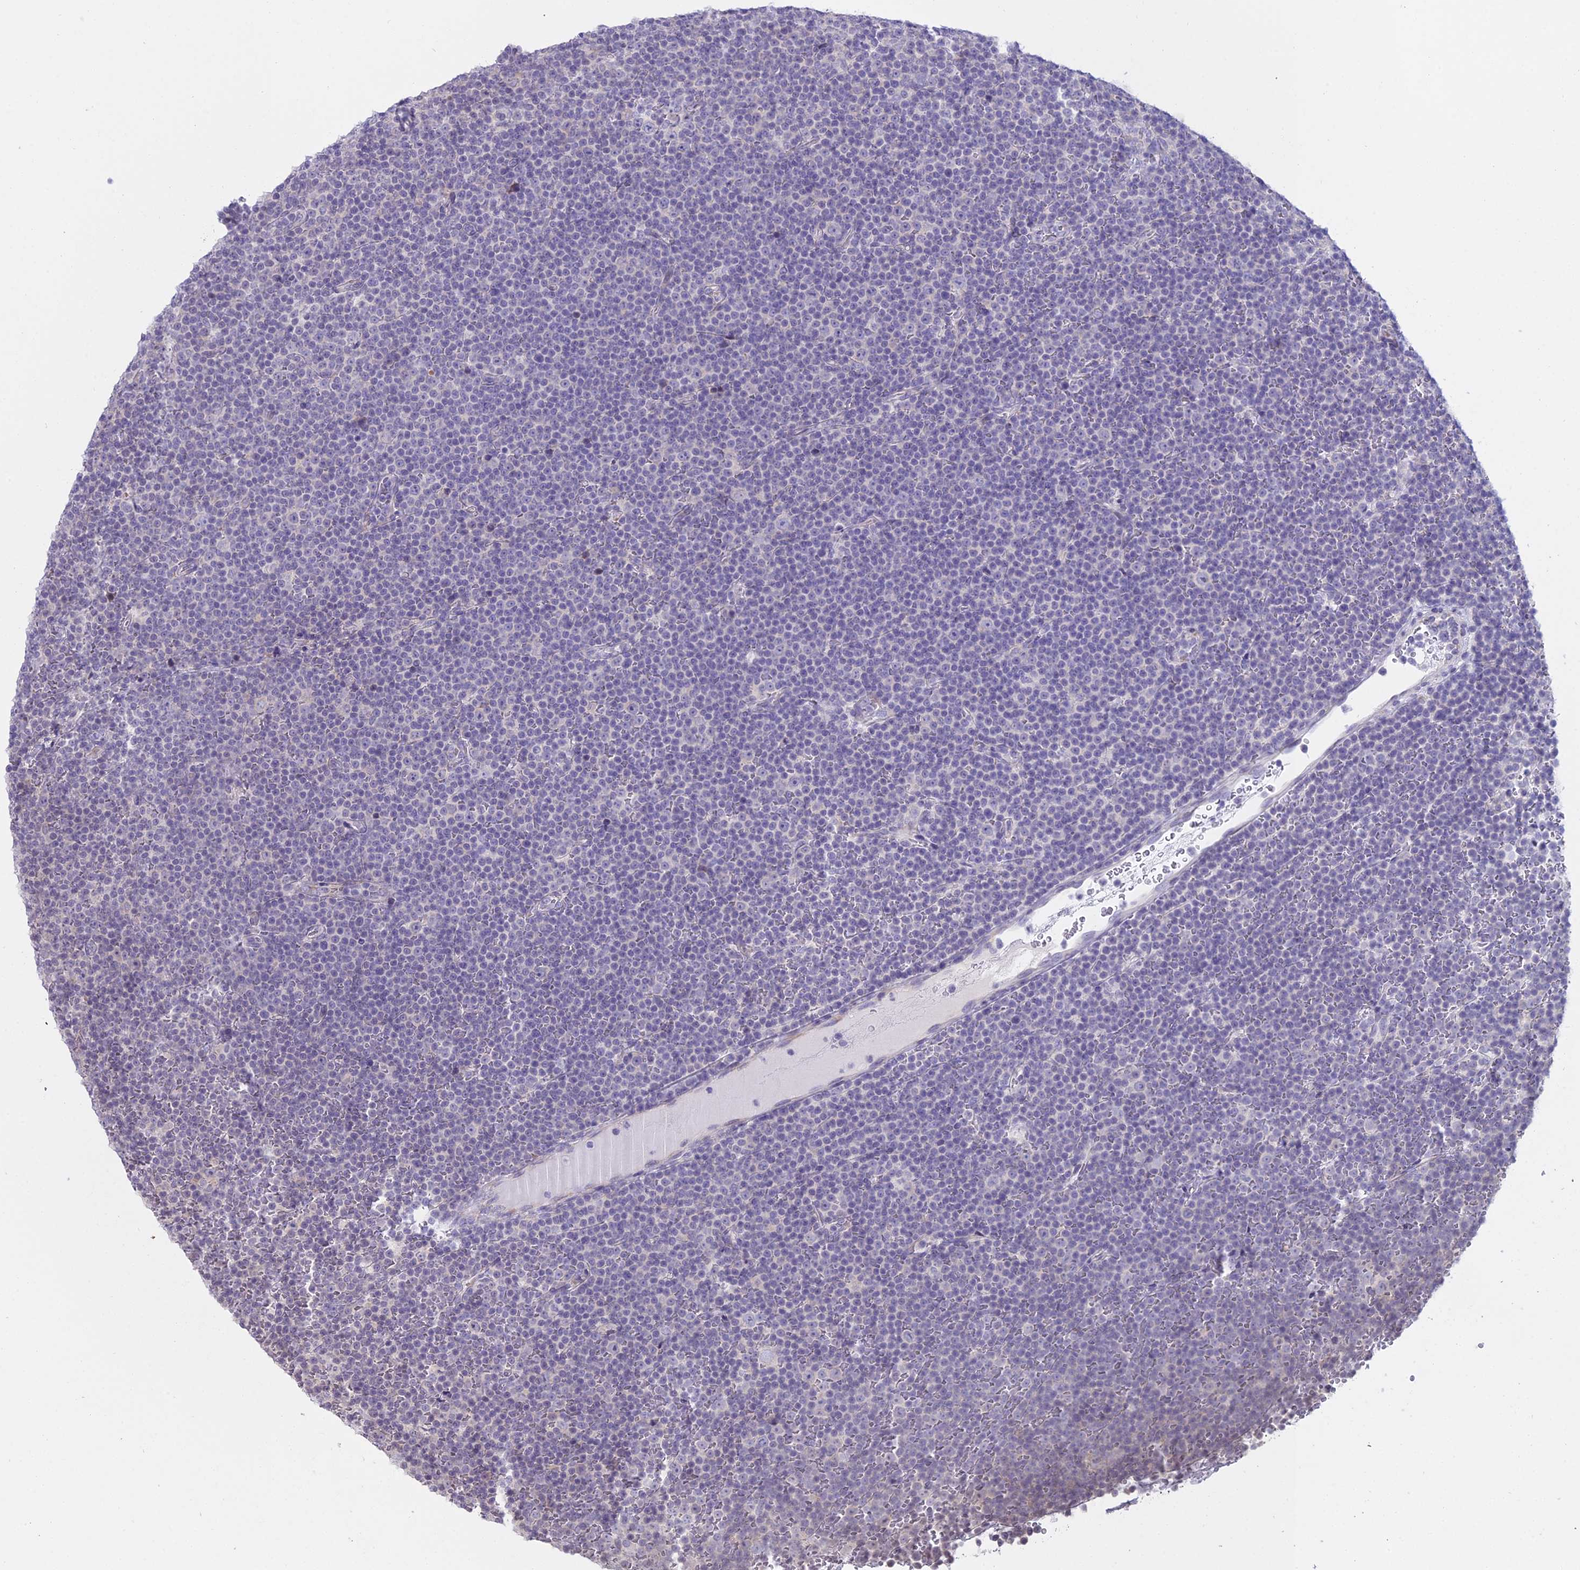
{"staining": {"intensity": "negative", "quantity": "none", "location": "none"}, "tissue": "lymphoma", "cell_type": "Tumor cells", "image_type": "cancer", "snomed": [{"axis": "morphology", "description": "Malignant lymphoma, non-Hodgkin's type, Low grade"}, {"axis": "topography", "description": "Lymph node"}], "caption": "Image shows no significant protein expression in tumor cells of low-grade malignant lymphoma, non-Hodgkin's type.", "gene": "RPS26", "patient": {"sex": "female", "age": 67}}